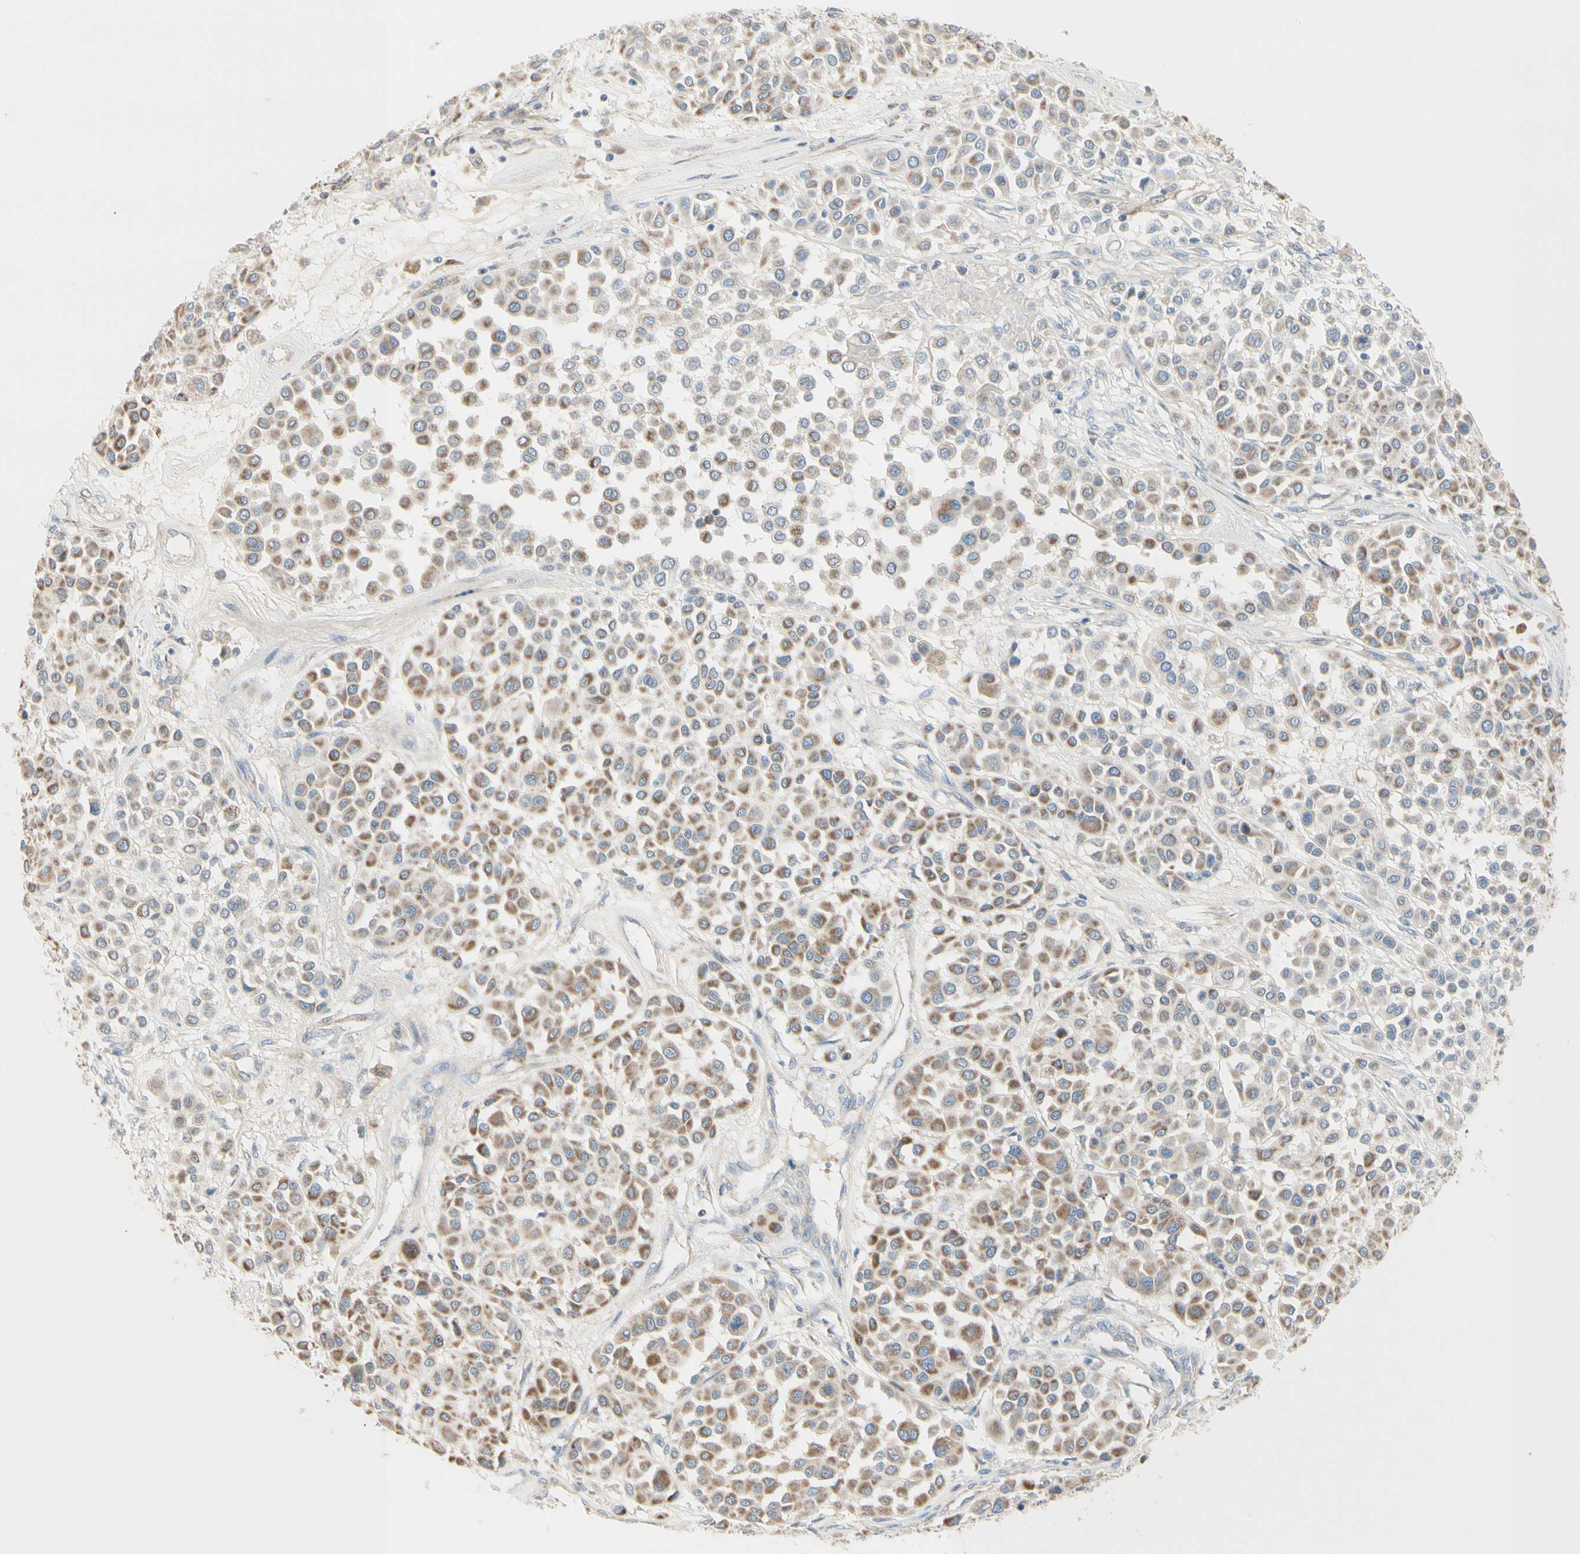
{"staining": {"intensity": "weak", "quantity": "25%-75%", "location": "cytoplasmic/membranous"}, "tissue": "melanoma", "cell_type": "Tumor cells", "image_type": "cancer", "snomed": [{"axis": "morphology", "description": "Malignant melanoma, Metastatic site"}, {"axis": "topography", "description": "Soft tissue"}], "caption": "Protein expression analysis of human malignant melanoma (metastatic site) reveals weak cytoplasmic/membranous positivity in about 25%-75% of tumor cells. Nuclei are stained in blue.", "gene": "EPHA3", "patient": {"sex": "male", "age": 41}}